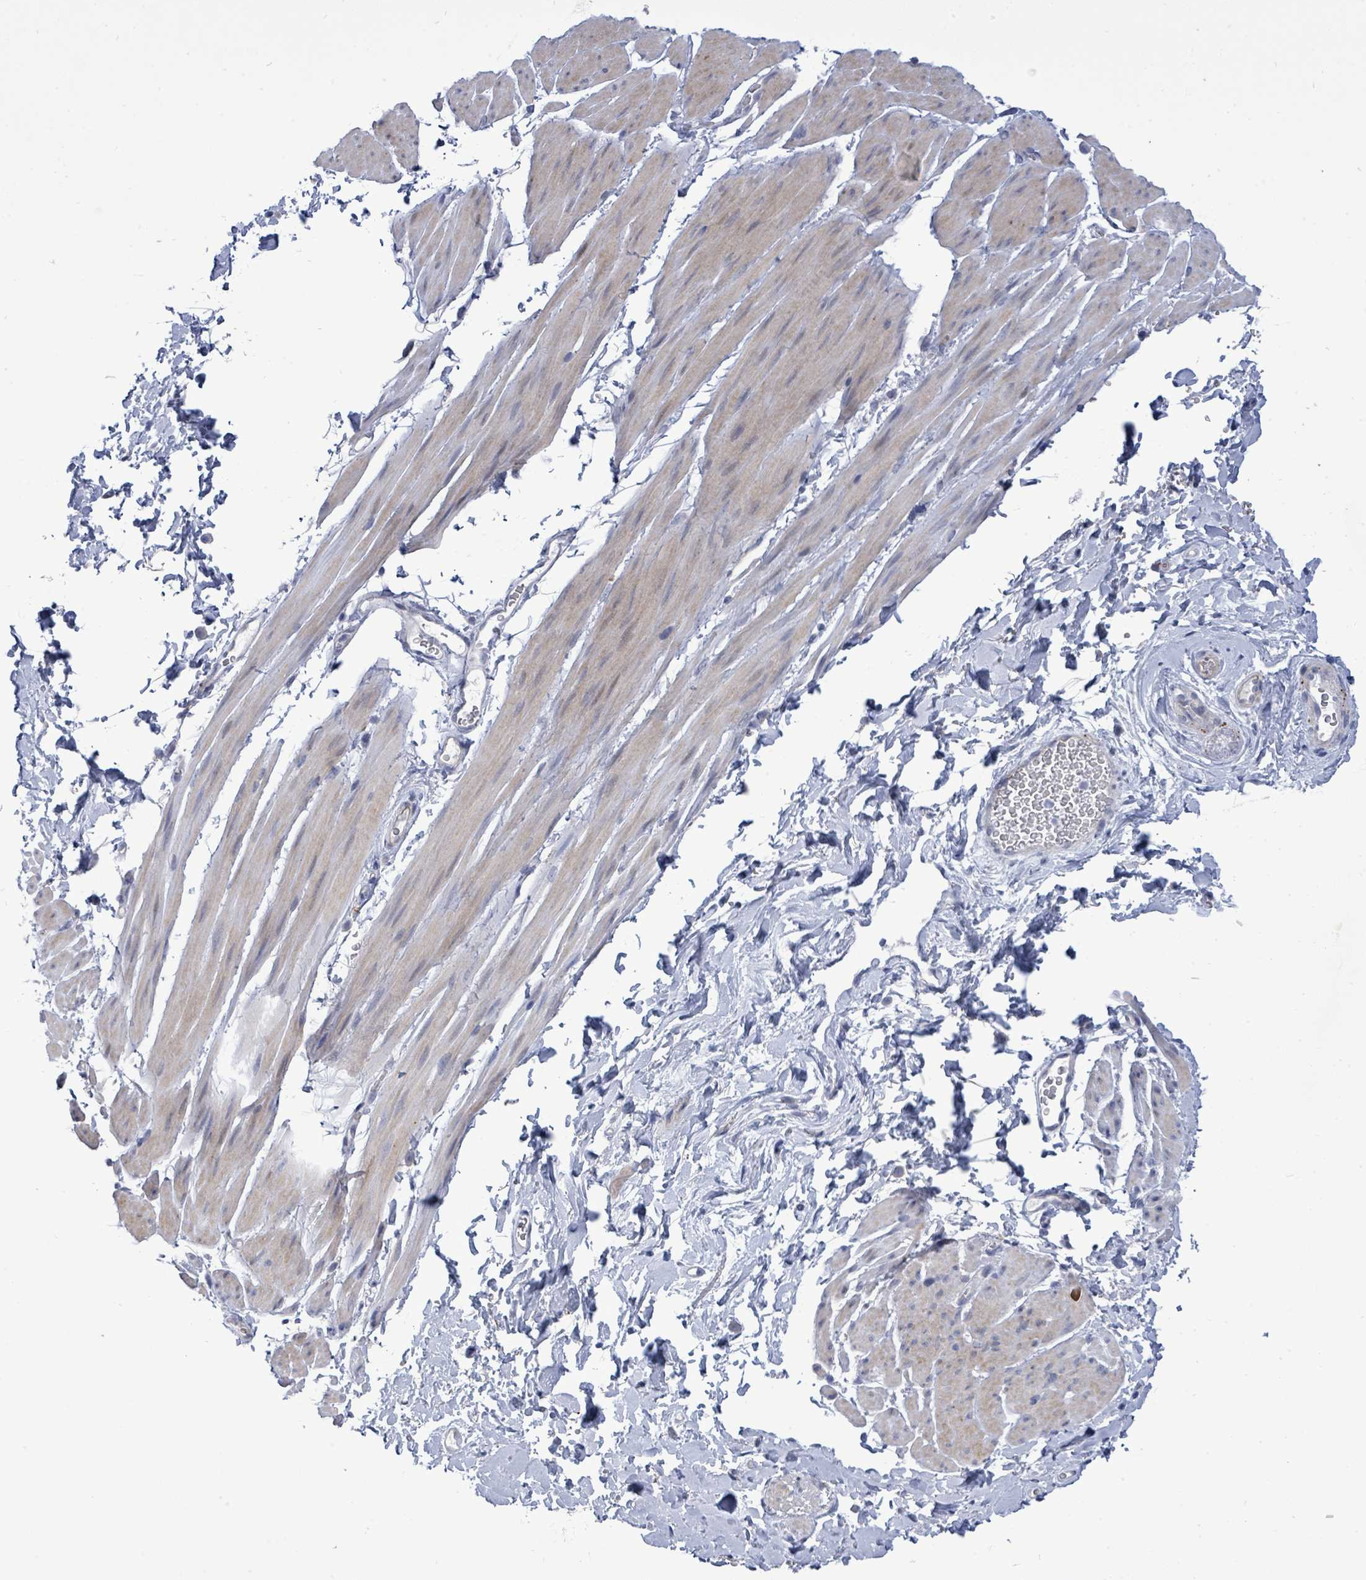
{"staining": {"intensity": "negative", "quantity": "none", "location": "none"}, "tissue": "smooth muscle", "cell_type": "Smooth muscle cells", "image_type": "normal", "snomed": [{"axis": "morphology", "description": "Normal tissue, NOS"}, {"axis": "topography", "description": "Smooth muscle"}, {"axis": "topography", "description": "Peripheral nerve tissue"}], "caption": "IHC of unremarkable smooth muscle demonstrates no staining in smooth muscle cells. (DAB (3,3'-diaminobenzidine) immunohistochemistry with hematoxylin counter stain).", "gene": "CT45A10", "patient": {"sex": "male", "age": 69}}